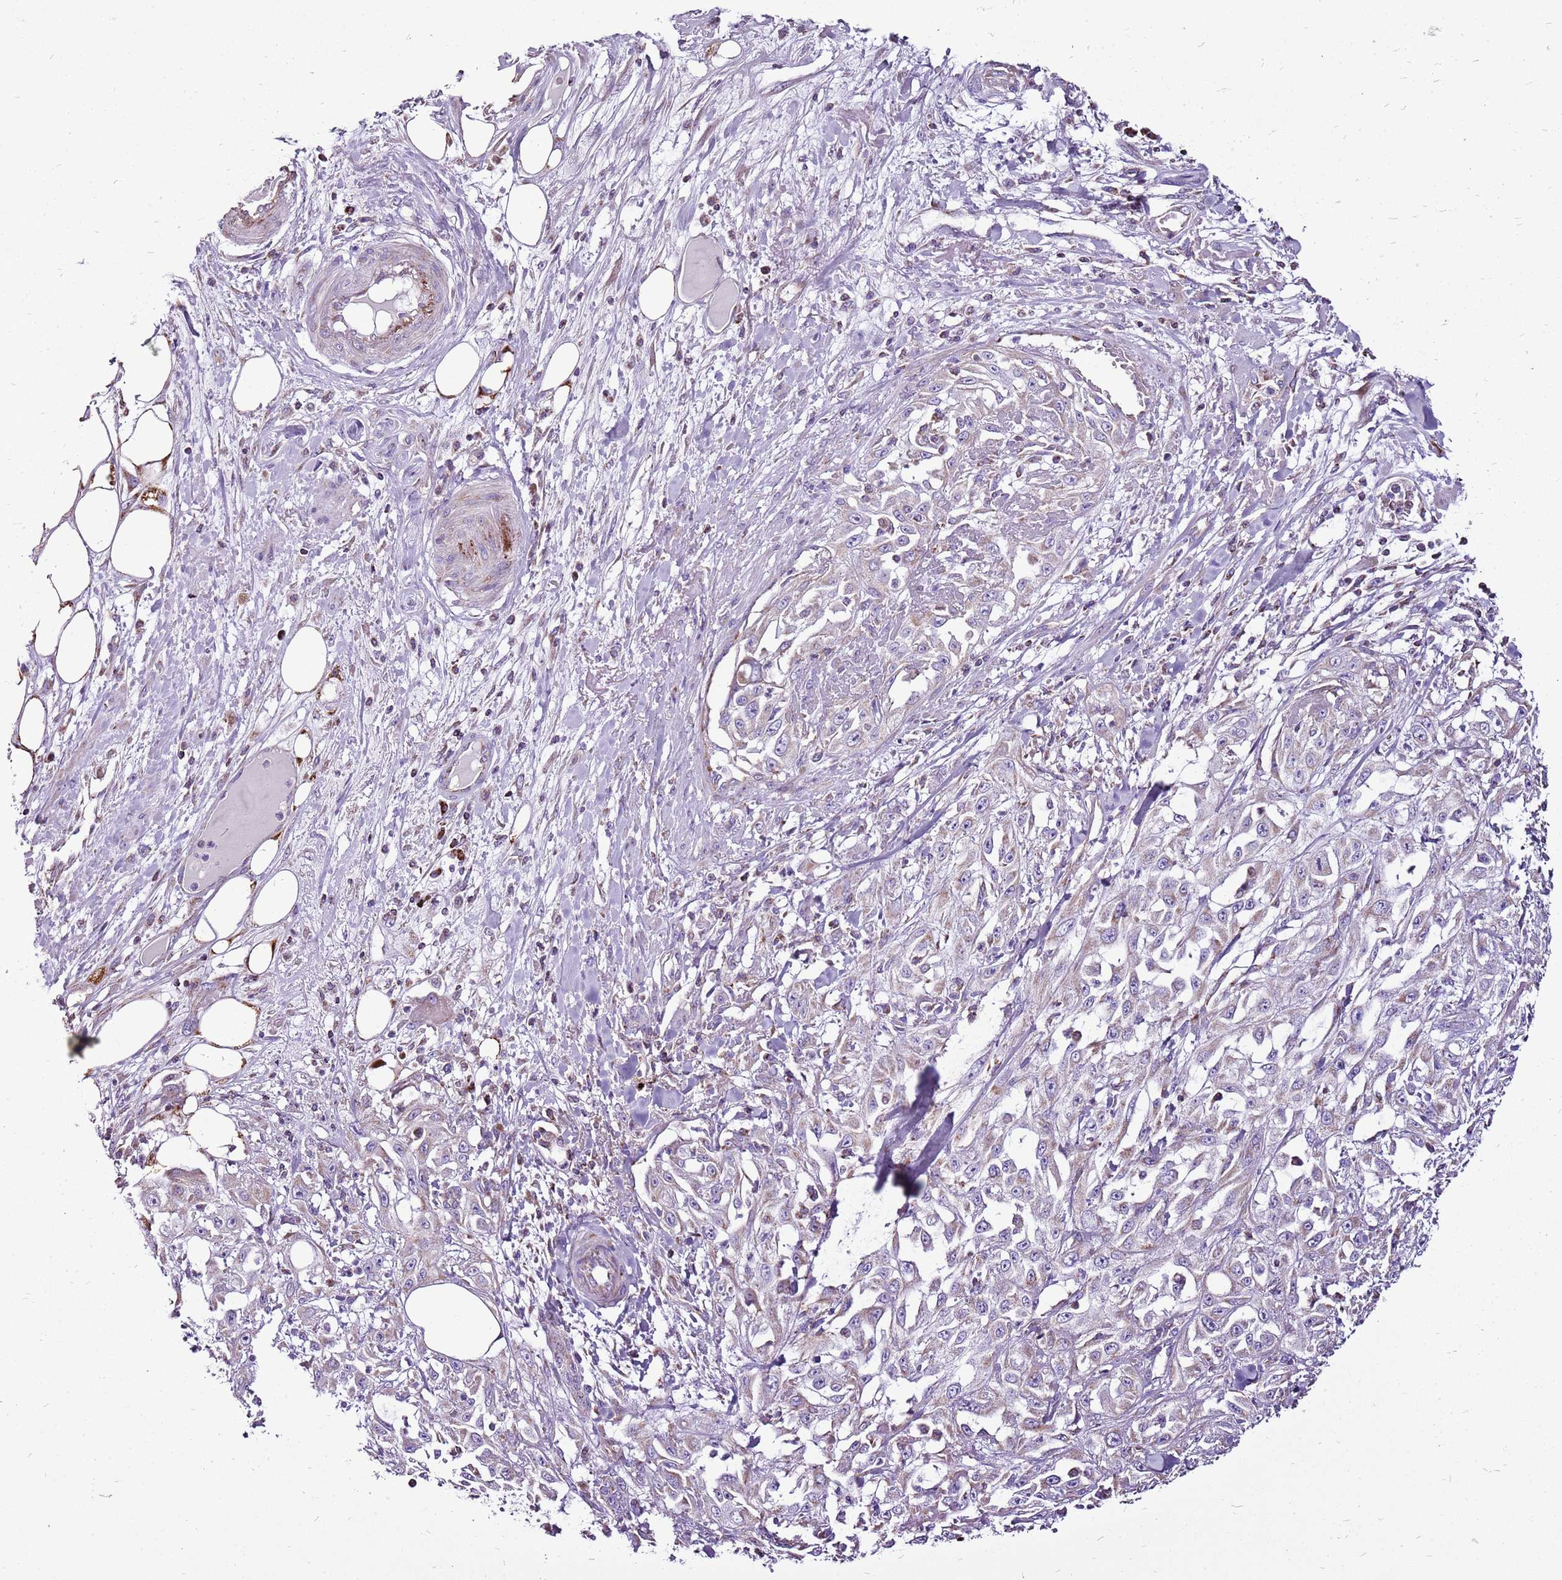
{"staining": {"intensity": "negative", "quantity": "none", "location": "none"}, "tissue": "skin cancer", "cell_type": "Tumor cells", "image_type": "cancer", "snomed": [{"axis": "morphology", "description": "Squamous cell carcinoma, NOS"}, {"axis": "morphology", "description": "Squamous cell carcinoma, metastatic, NOS"}, {"axis": "topography", "description": "Skin"}, {"axis": "topography", "description": "Lymph node"}], "caption": "Skin cancer (squamous cell carcinoma) was stained to show a protein in brown. There is no significant staining in tumor cells.", "gene": "GCDH", "patient": {"sex": "male", "age": 75}}